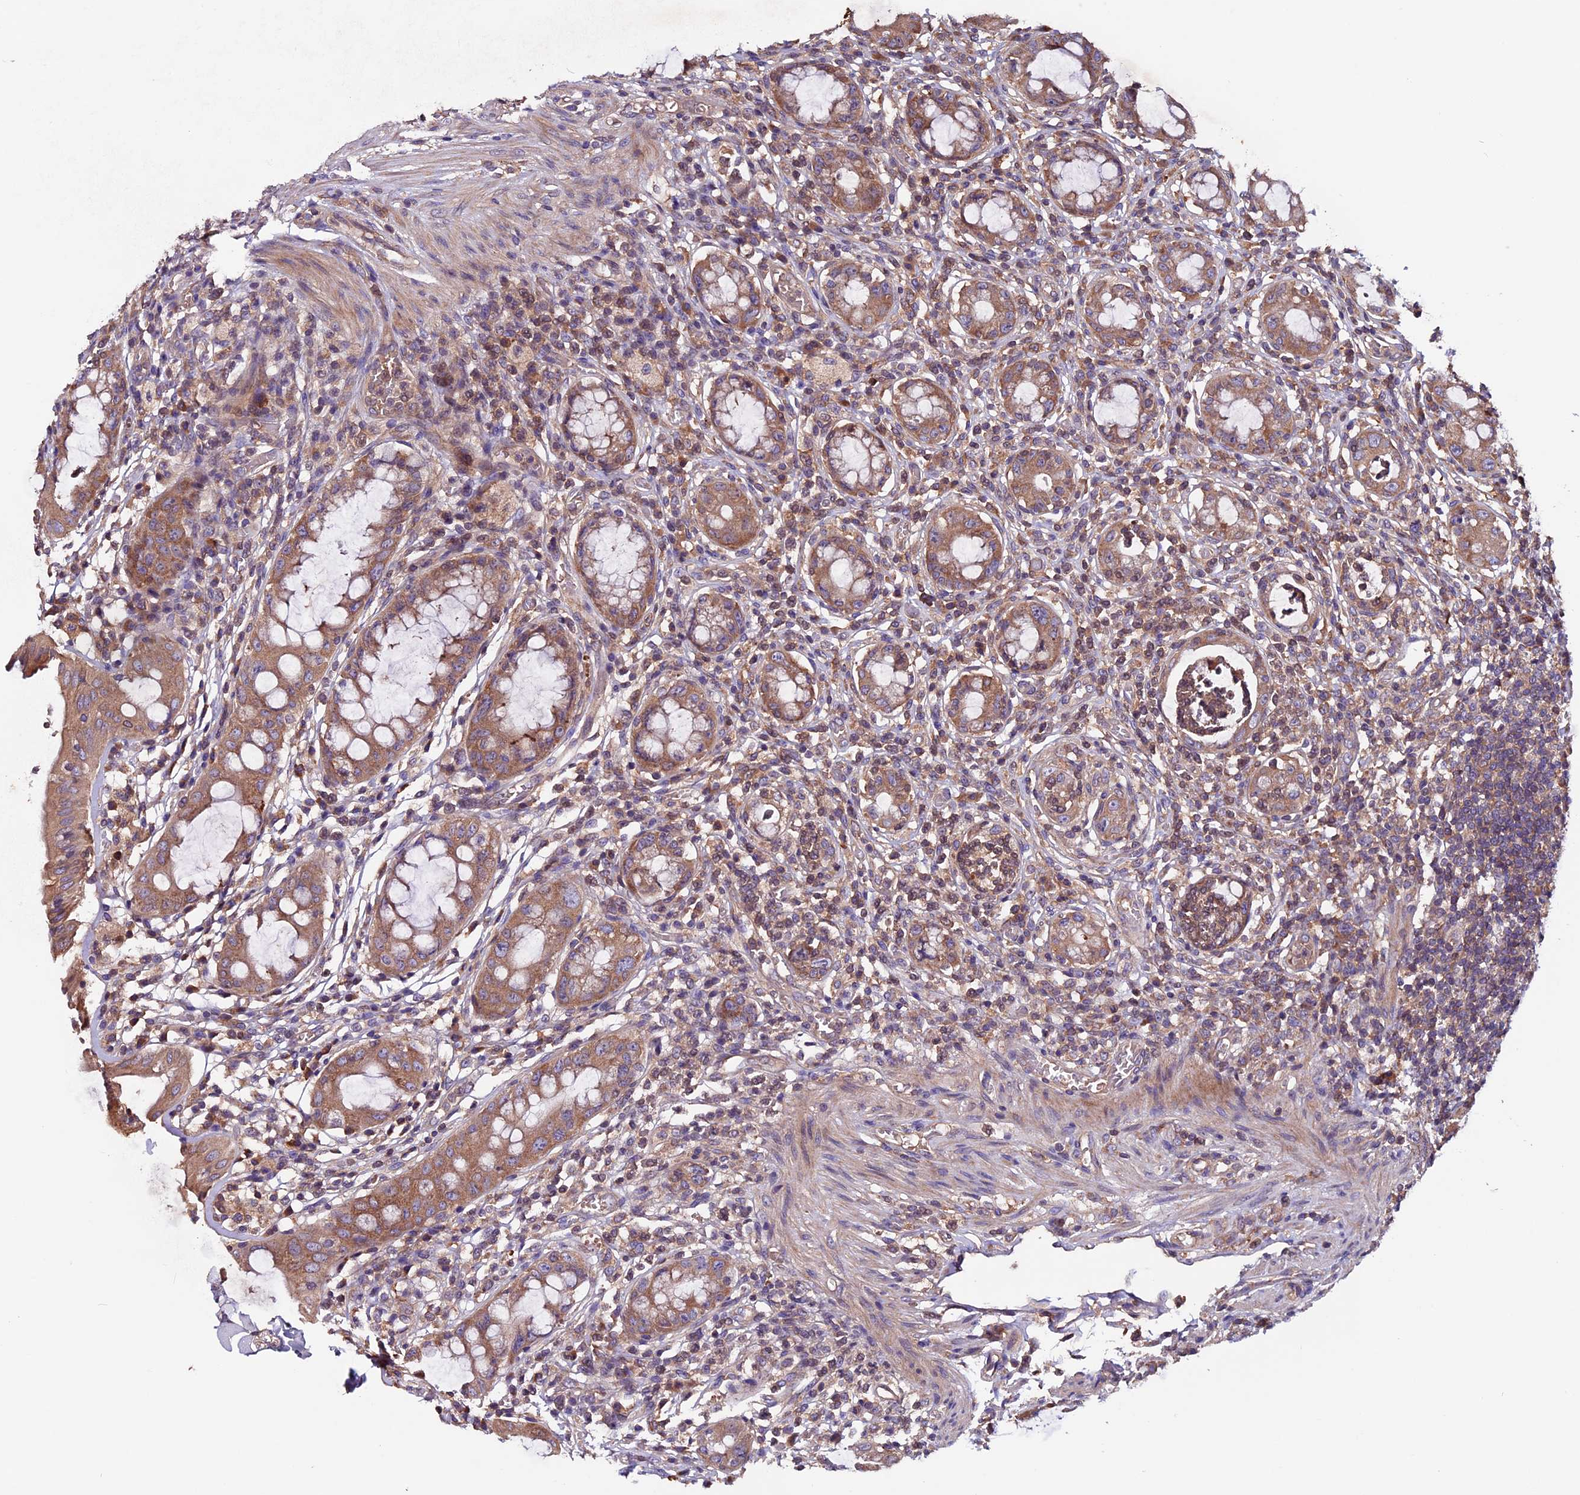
{"staining": {"intensity": "moderate", "quantity": ">75%", "location": "cytoplasmic/membranous"}, "tissue": "rectum", "cell_type": "Glandular cells", "image_type": "normal", "snomed": [{"axis": "morphology", "description": "Normal tissue, NOS"}, {"axis": "topography", "description": "Rectum"}], "caption": "The immunohistochemical stain highlights moderate cytoplasmic/membranous expression in glandular cells of normal rectum.", "gene": "ZNF598", "patient": {"sex": "female", "age": 57}}